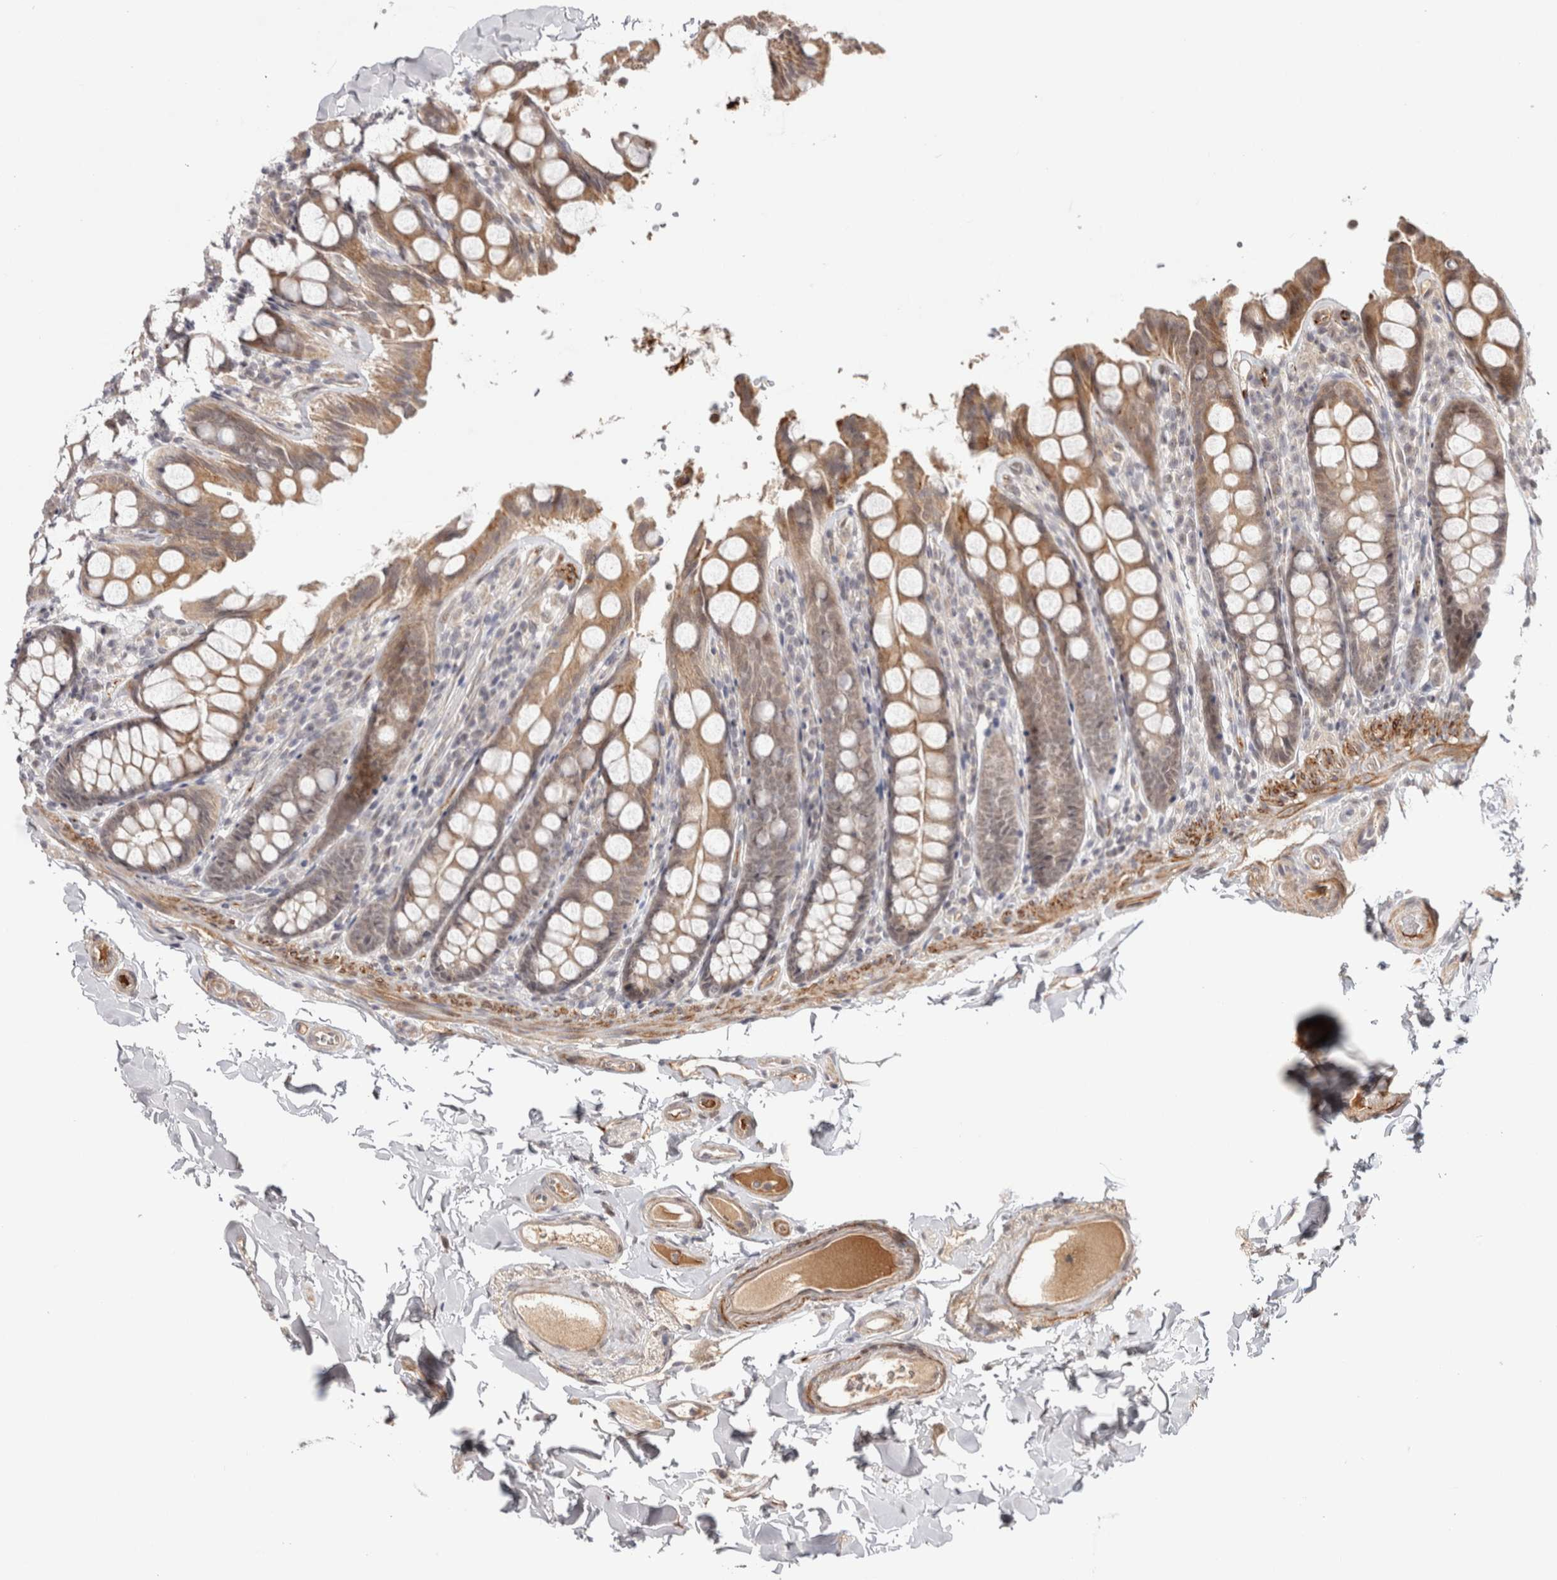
{"staining": {"intensity": "moderate", "quantity": ">75%", "location": "cytoplasmic/membranous"}, "tissue": "colon", "cell_type": "Endothelial cells", "image_type": "normal", "snomed": [{"axis": "morphology", "description": "Normal tissue, NOS"}, {"axis": "topography", "description": "Colon"}, {"axis": "topography", "description": "Peripheral nerve tissue"}], "caption": "Brown immunohistochemical staining in normal colon reveals moderate cytoplasmic/membranous staining in about >75% of endothelial cells.", "gene": "ZNF318", "patient": {"sex": "female", "age": 61}}